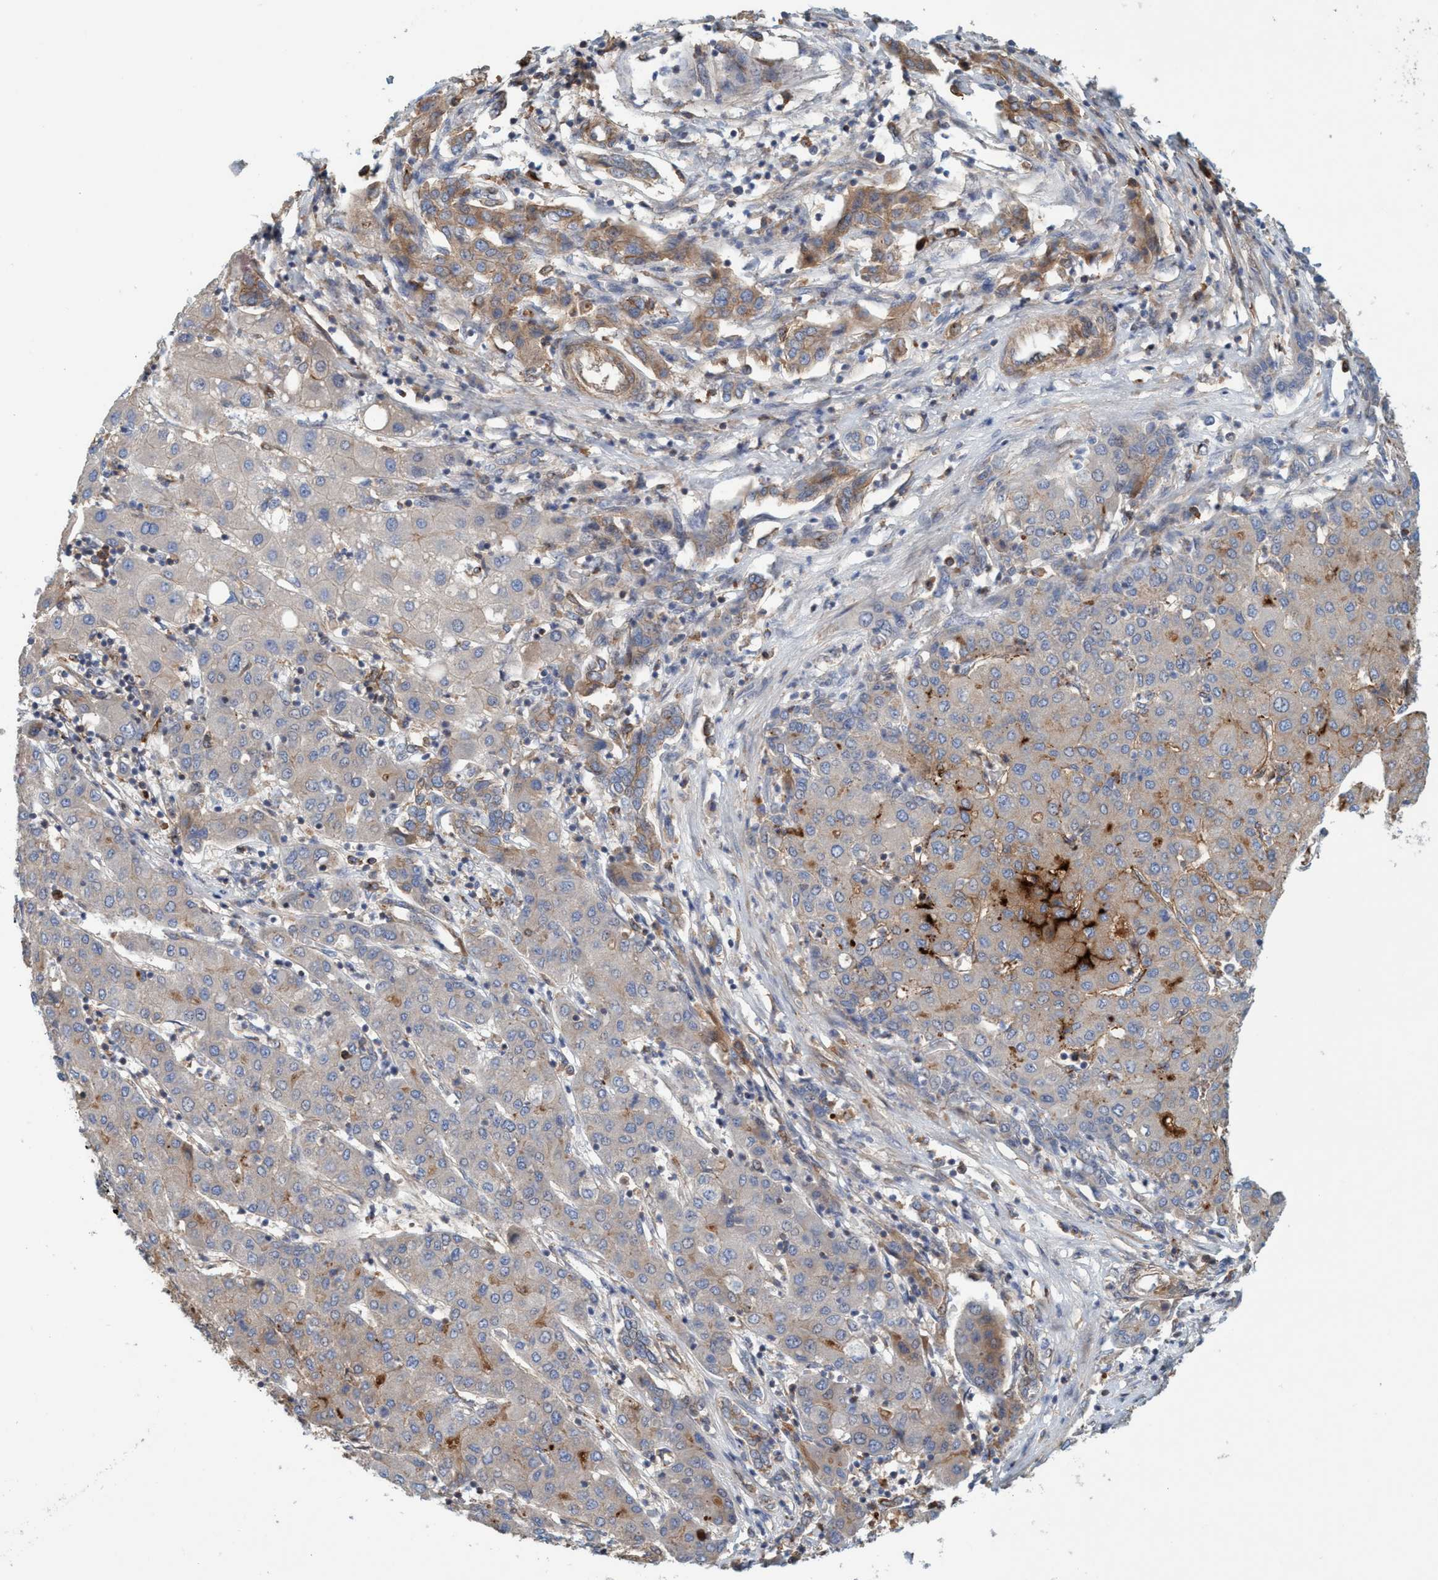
{"staining": {"intensity": "strong", "quantity": "<25%", "location": "cytoplasmic/membranous"}, "tissue": "liver cancer", "cell_type": "Tumor cells", "image_type": "cancer", "snomed": [{"axis": "morphology", "description": "Carcinoma, Hepatocellular, NOS"}, {"axis": "topography", "description": "Liver"}], "caption": "This is an image of immunohistochemistry (IHC) staining of liver cancer, which shows strong positivity in the cytoplasmic/membranous of tumor cells.", "gene": "SPECC1", "patient": {"sex": "male", "age": 65}}